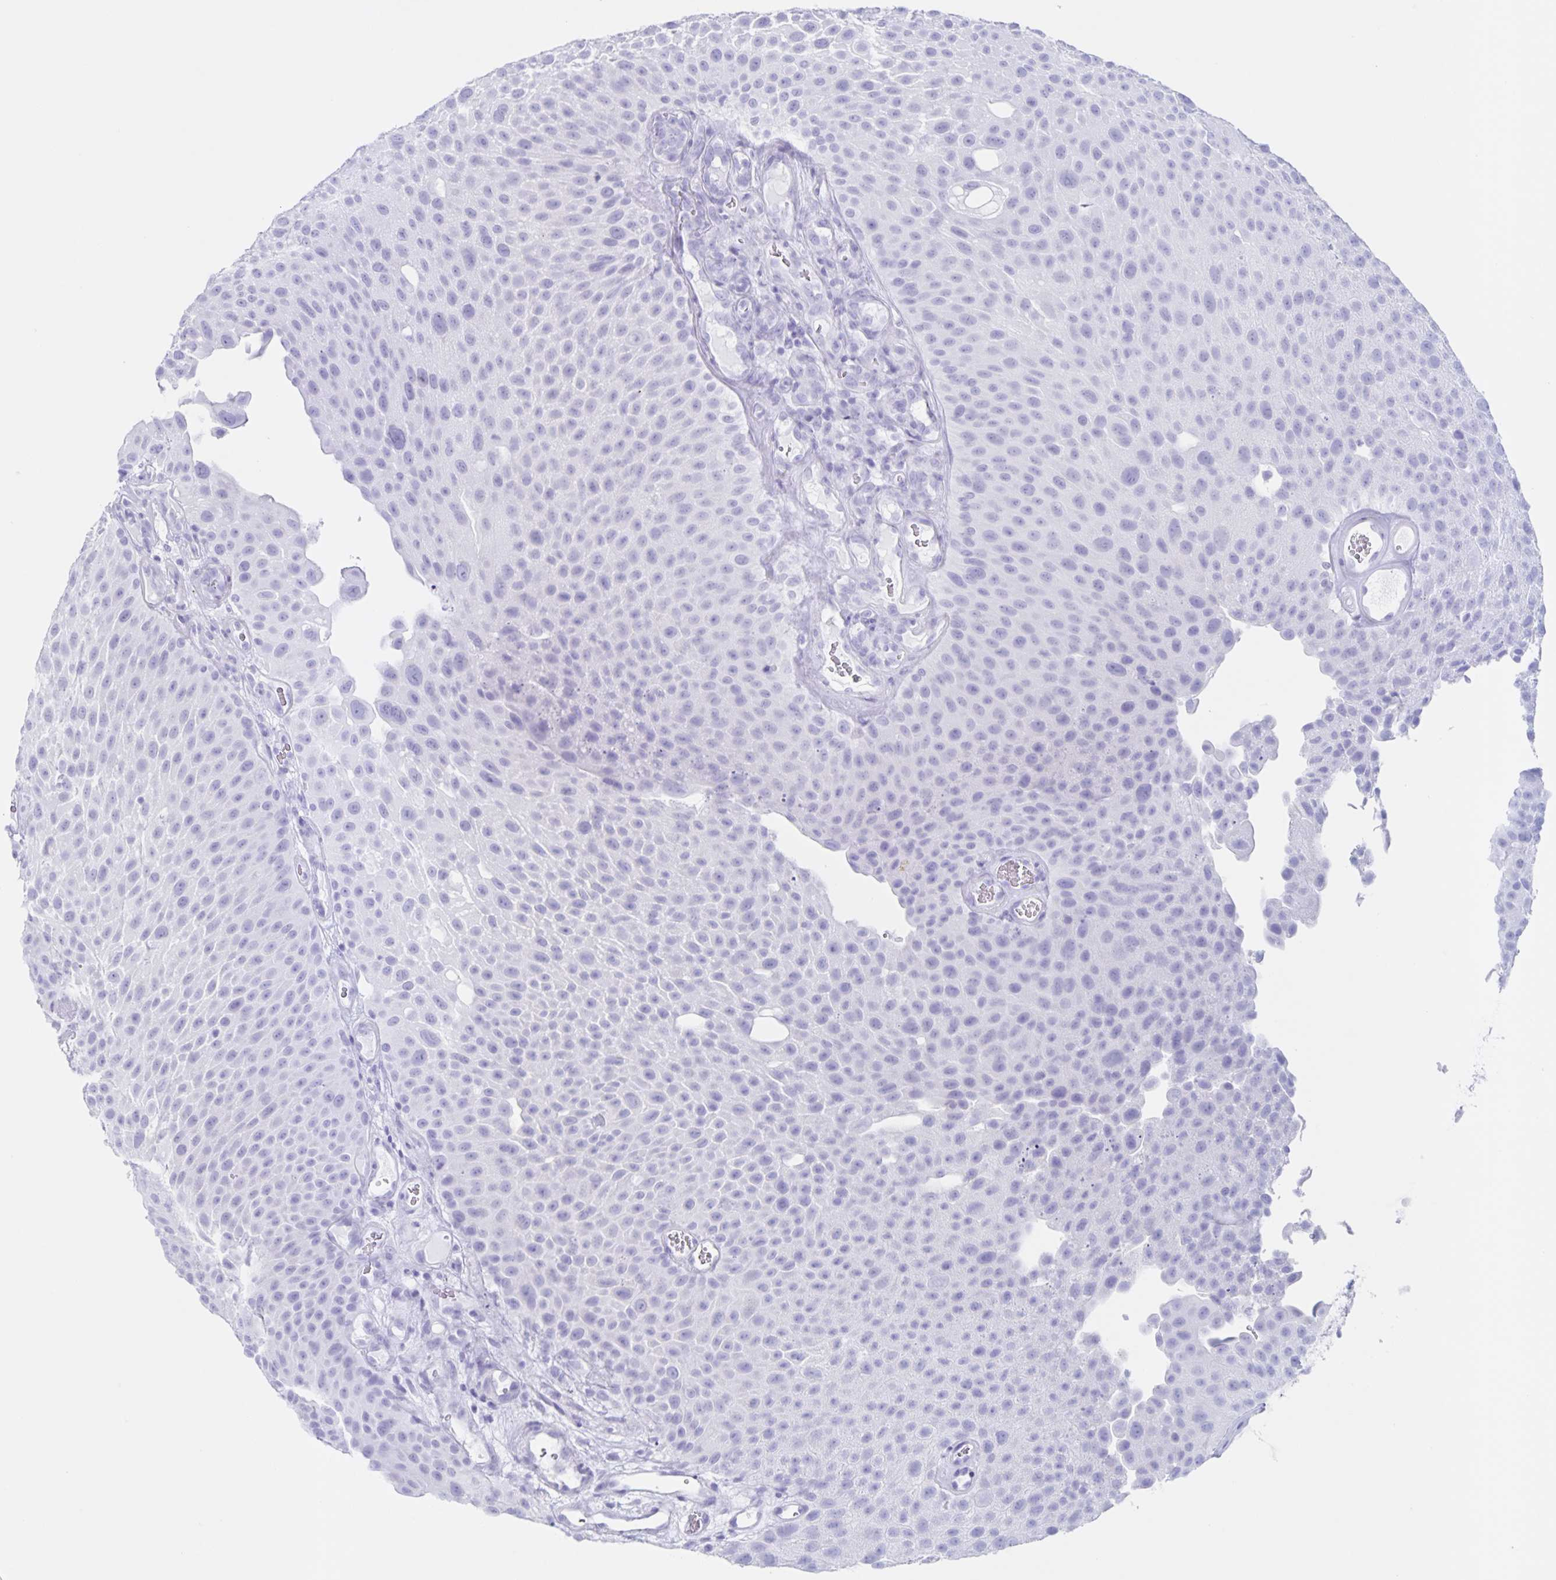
{"staining": {"intensity": "negative", "quantity": "none", "location": "none"}, "tissue": "urothelial cancer", "cell_type": "Tumor cells", "image_type": "cancer", "snomed": [{"axis": "morphology", "description": "Urothelial carcinoma, Low grade"}, {"axis": "topography", "description": "Urinary bladder"}], "caption": "Tumor cells show no significant positivity in urothelial cancer.", "gene": "C12orf56", "patient": {"sex": "male", "age": 72}}